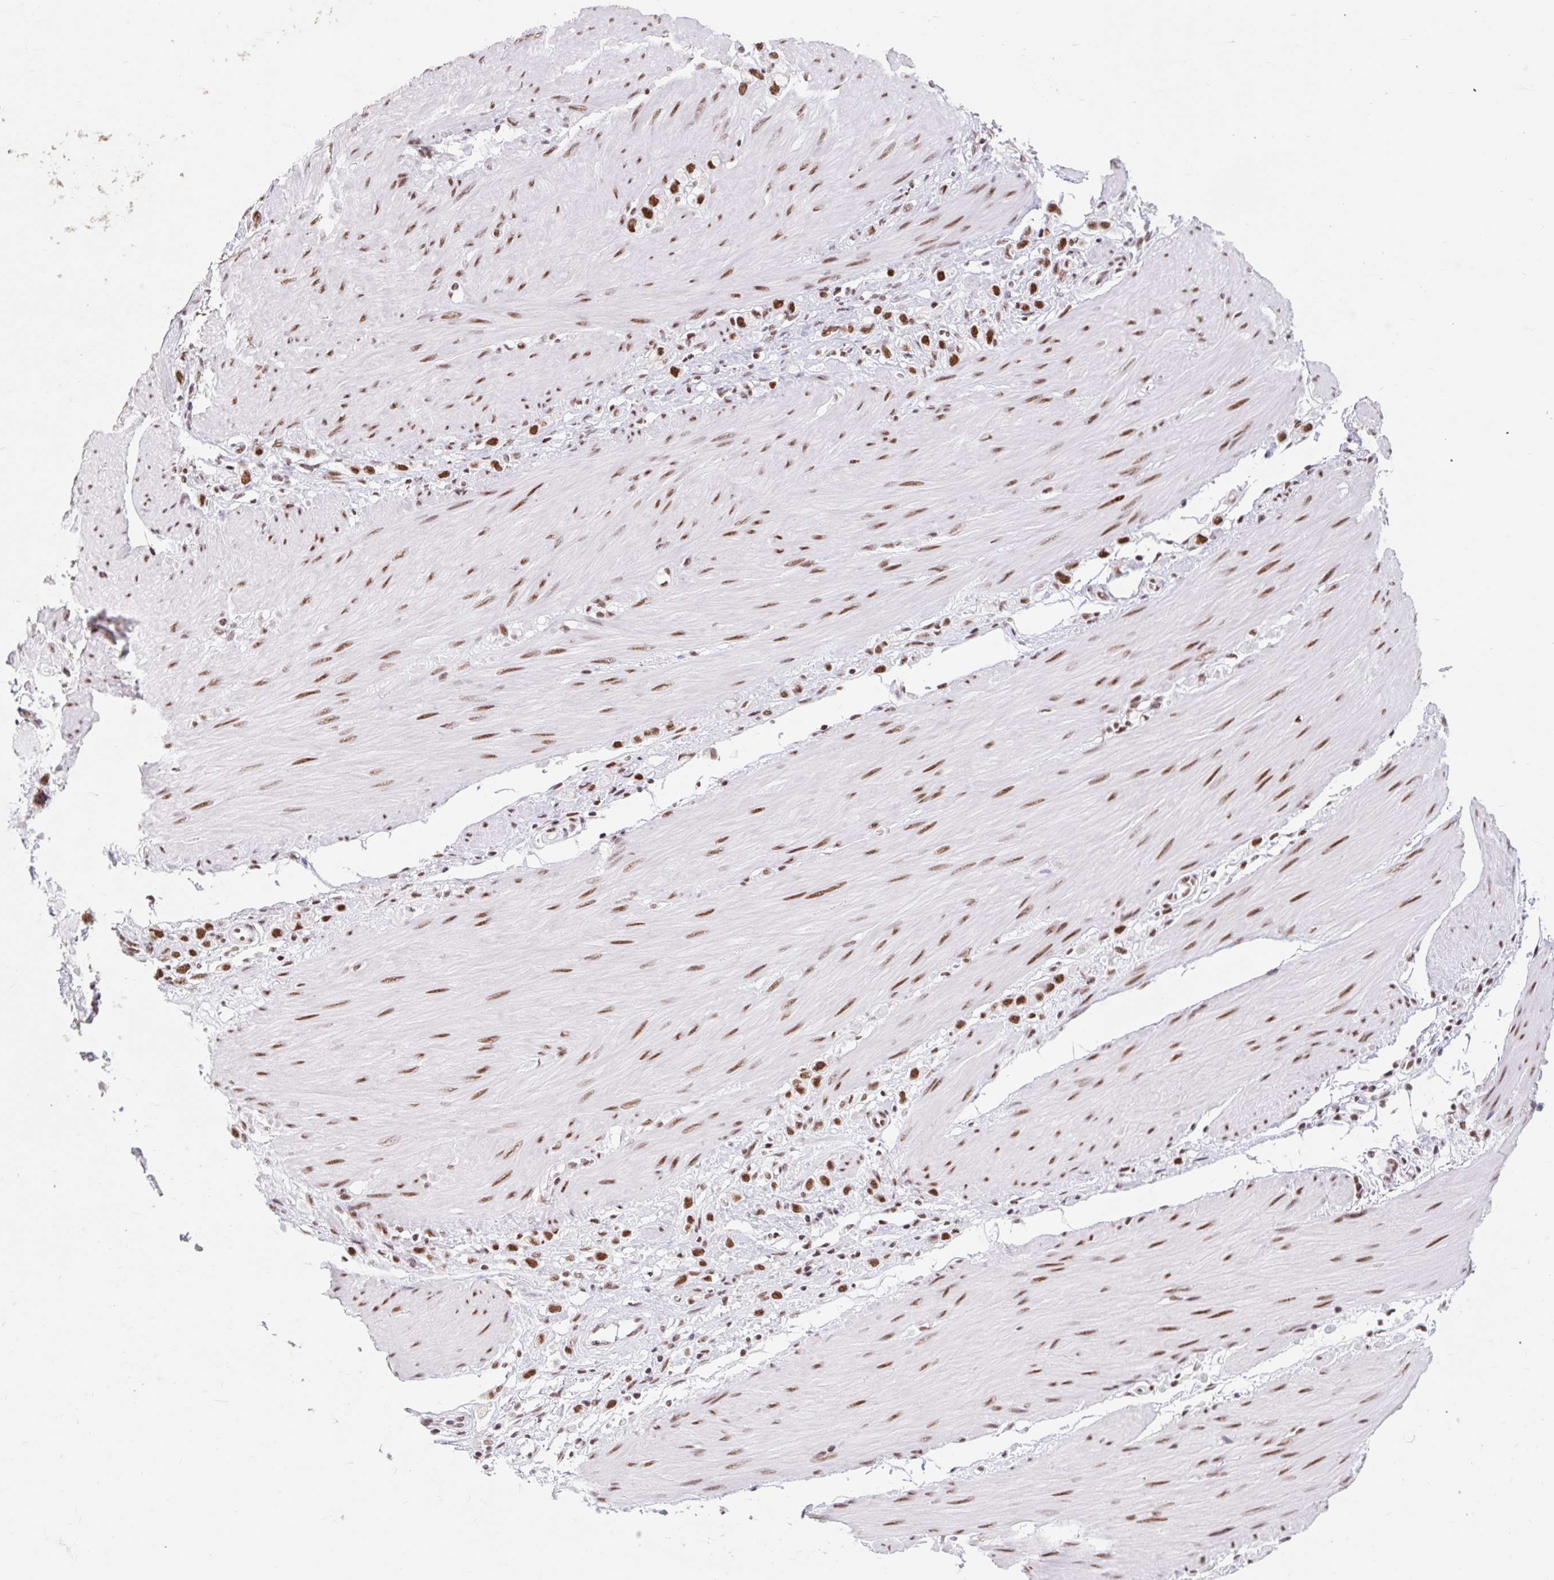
{"staining": {"intensity": "strong", "quantity": ">75%", "location": "nuclear"}, "tissue": "stomach cancer", "cell_type": "Tumor cells", "image_type": "cancer", "snomed": [{"axis": "morphology", "description": "Adenocarcinoma, NOS"}, {"axis": "topography", "description": "Stomach"}], "caption": "About >75% of tumor cells in stomach cancer reveal strong nuclear protein positivity as visualized by brown immunohistochemical staining.", "gene": "SRSF10", "patient": {"sex": "female", "age": 65}}